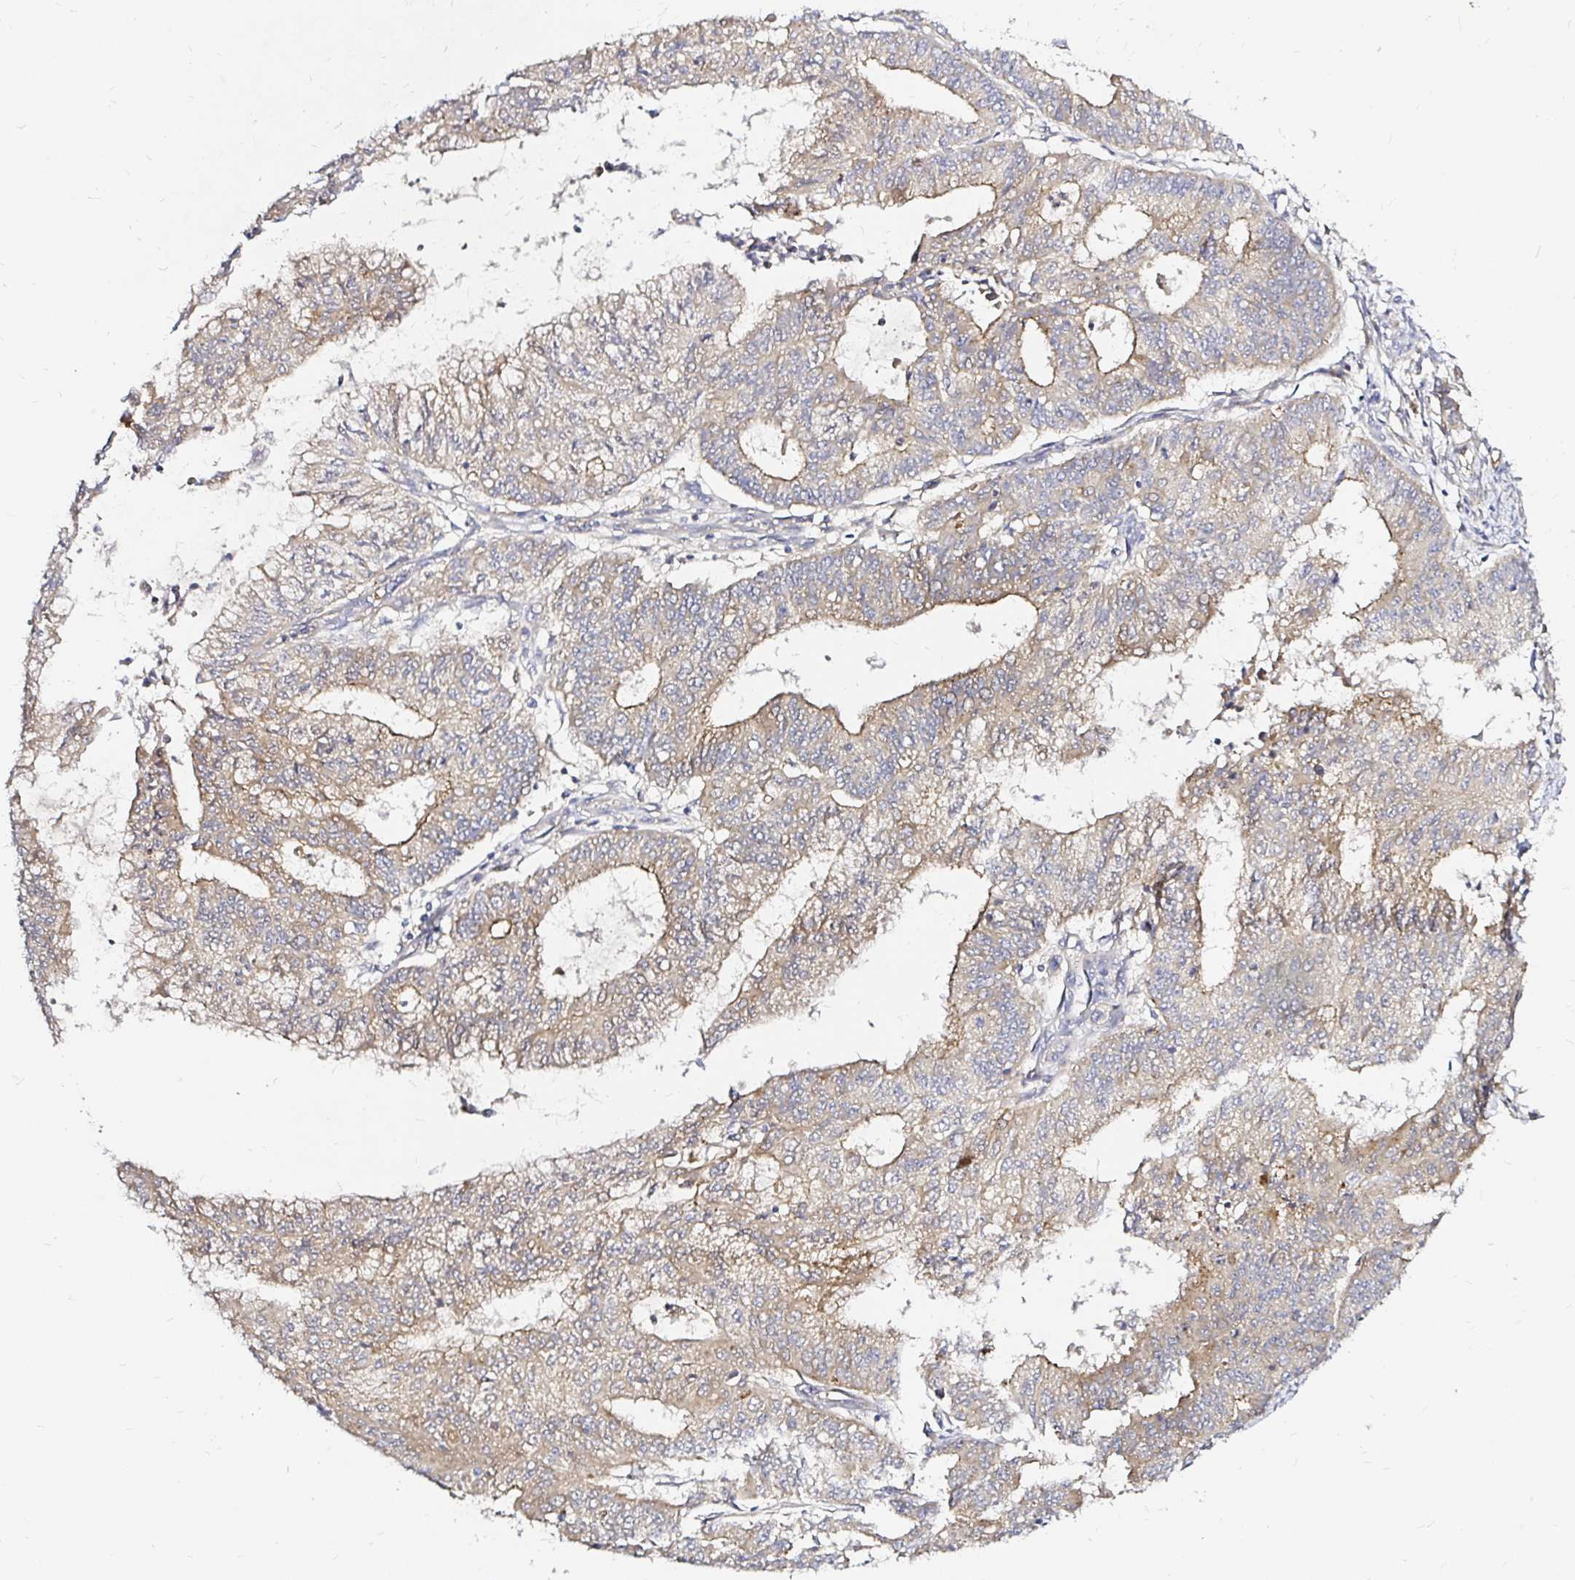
{"staining": {"intensity": "weak", "quantity": ">75%", "location": "cytoplasmic/membranous"}, "tissue": "endometrial cancer", "cell_type": "Tumor cells", "image_type": "cancer", "snomed": [{"axis": "morphology", "description": "Adenocarcinoma, NOS"}, {"axis": "topography", "description": "Endometrium"}], "caption": "Approximately >75% of tumor cells in endometrial cancer (adenocarcinoma) reveal weak cytoplasmic/membranous protein expression as visualized by brown immunohistochemical staining.", "gene": "ARHGEF37", "patient": {"sex": "female", "age": 61}}